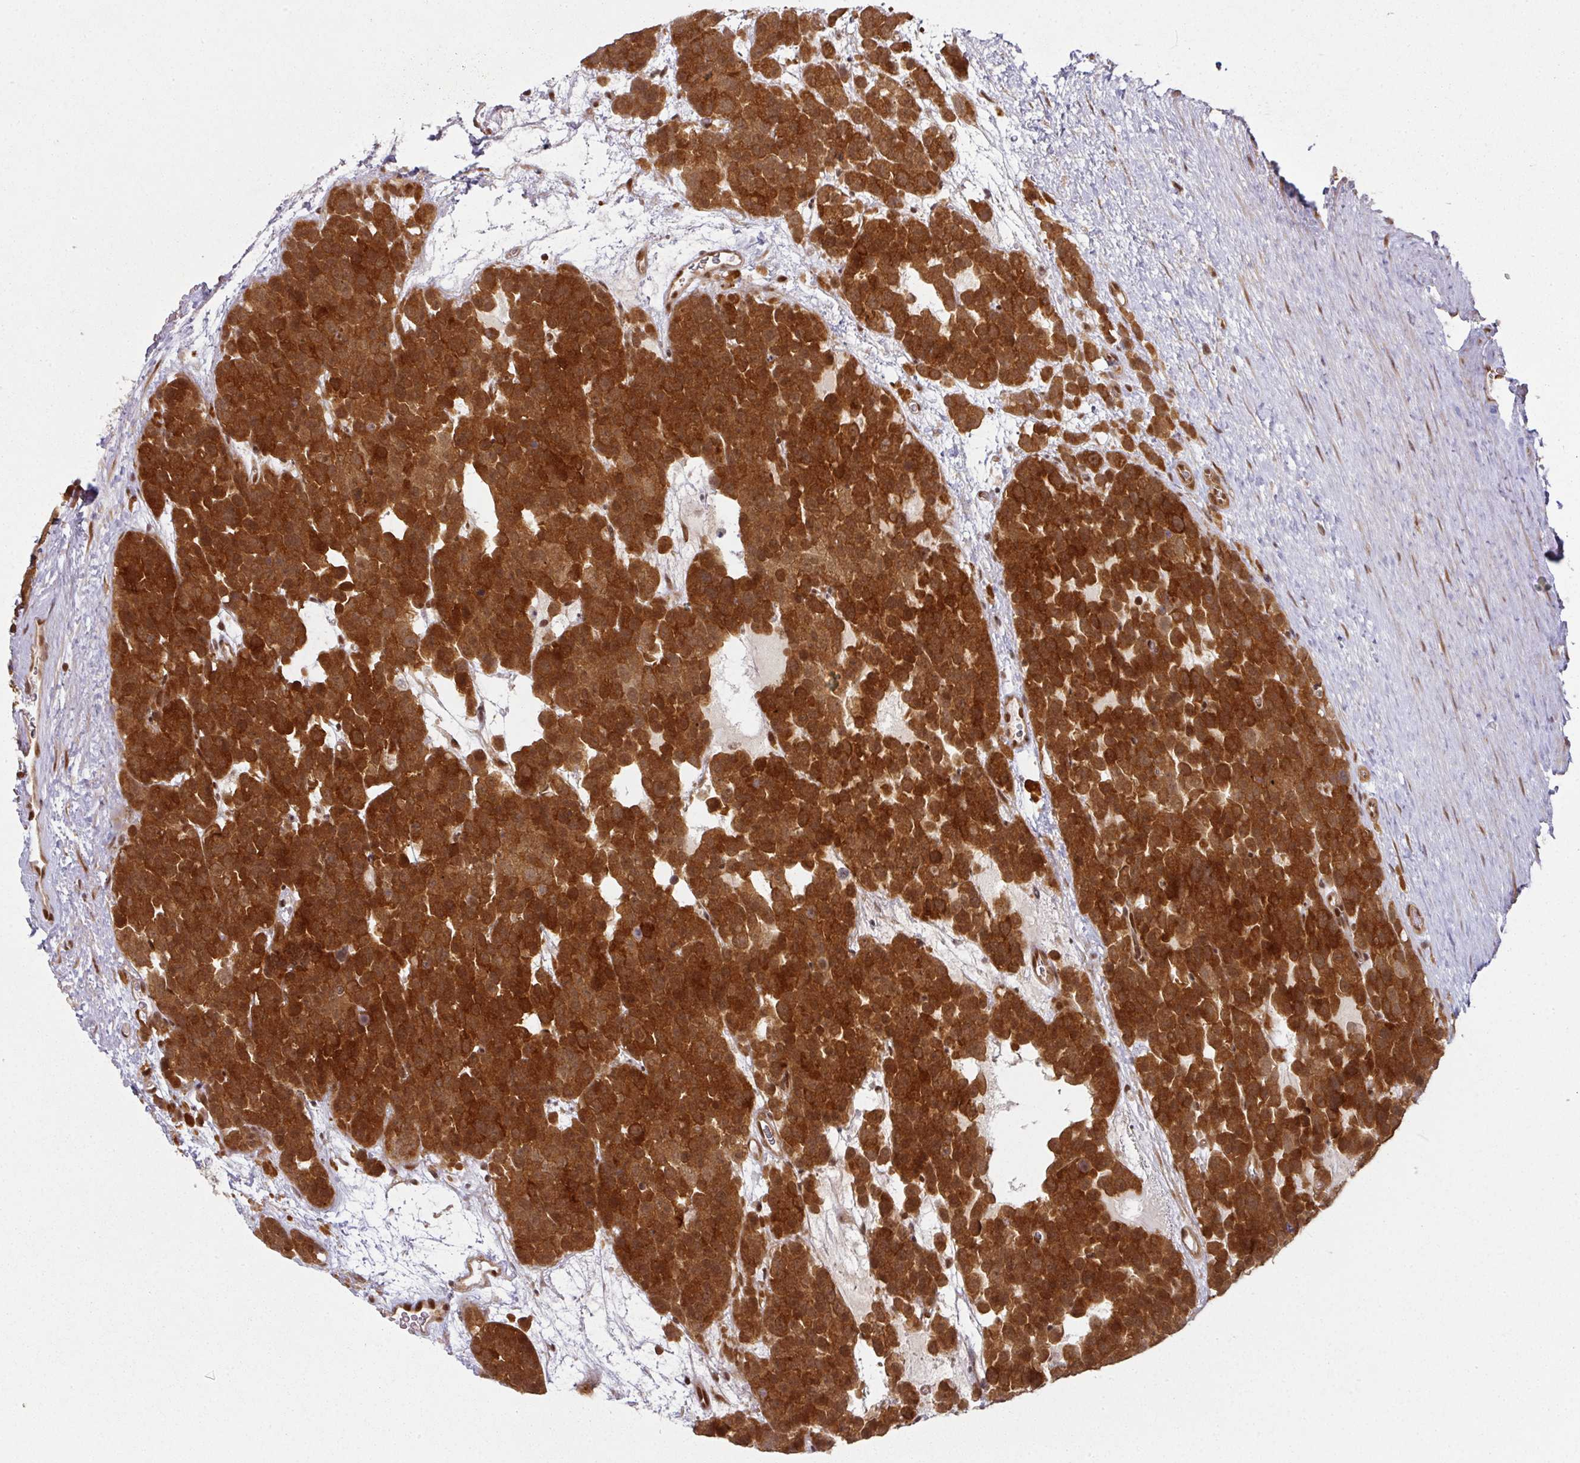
{"staining": {"intensity": "strong", "quantity": ">75%", "location": "cytoplasmic/membranous,nuclear"}, "tissue": "testis cancer", "cell_type": "Tumor cells", "image_type": "cancer", "snomed": [{"axis": "morphology", "description": "Seminoma, NOS"}, {"axis": "topography", "description": "Testis"}], "caption": "Seminoma (testis) tissue reveals strong cytoplasmic/membranous and nuclear staining in about >75% of tumor cells", "gene": "SIK3", "patient": {"sex": "male", "age": 71}}